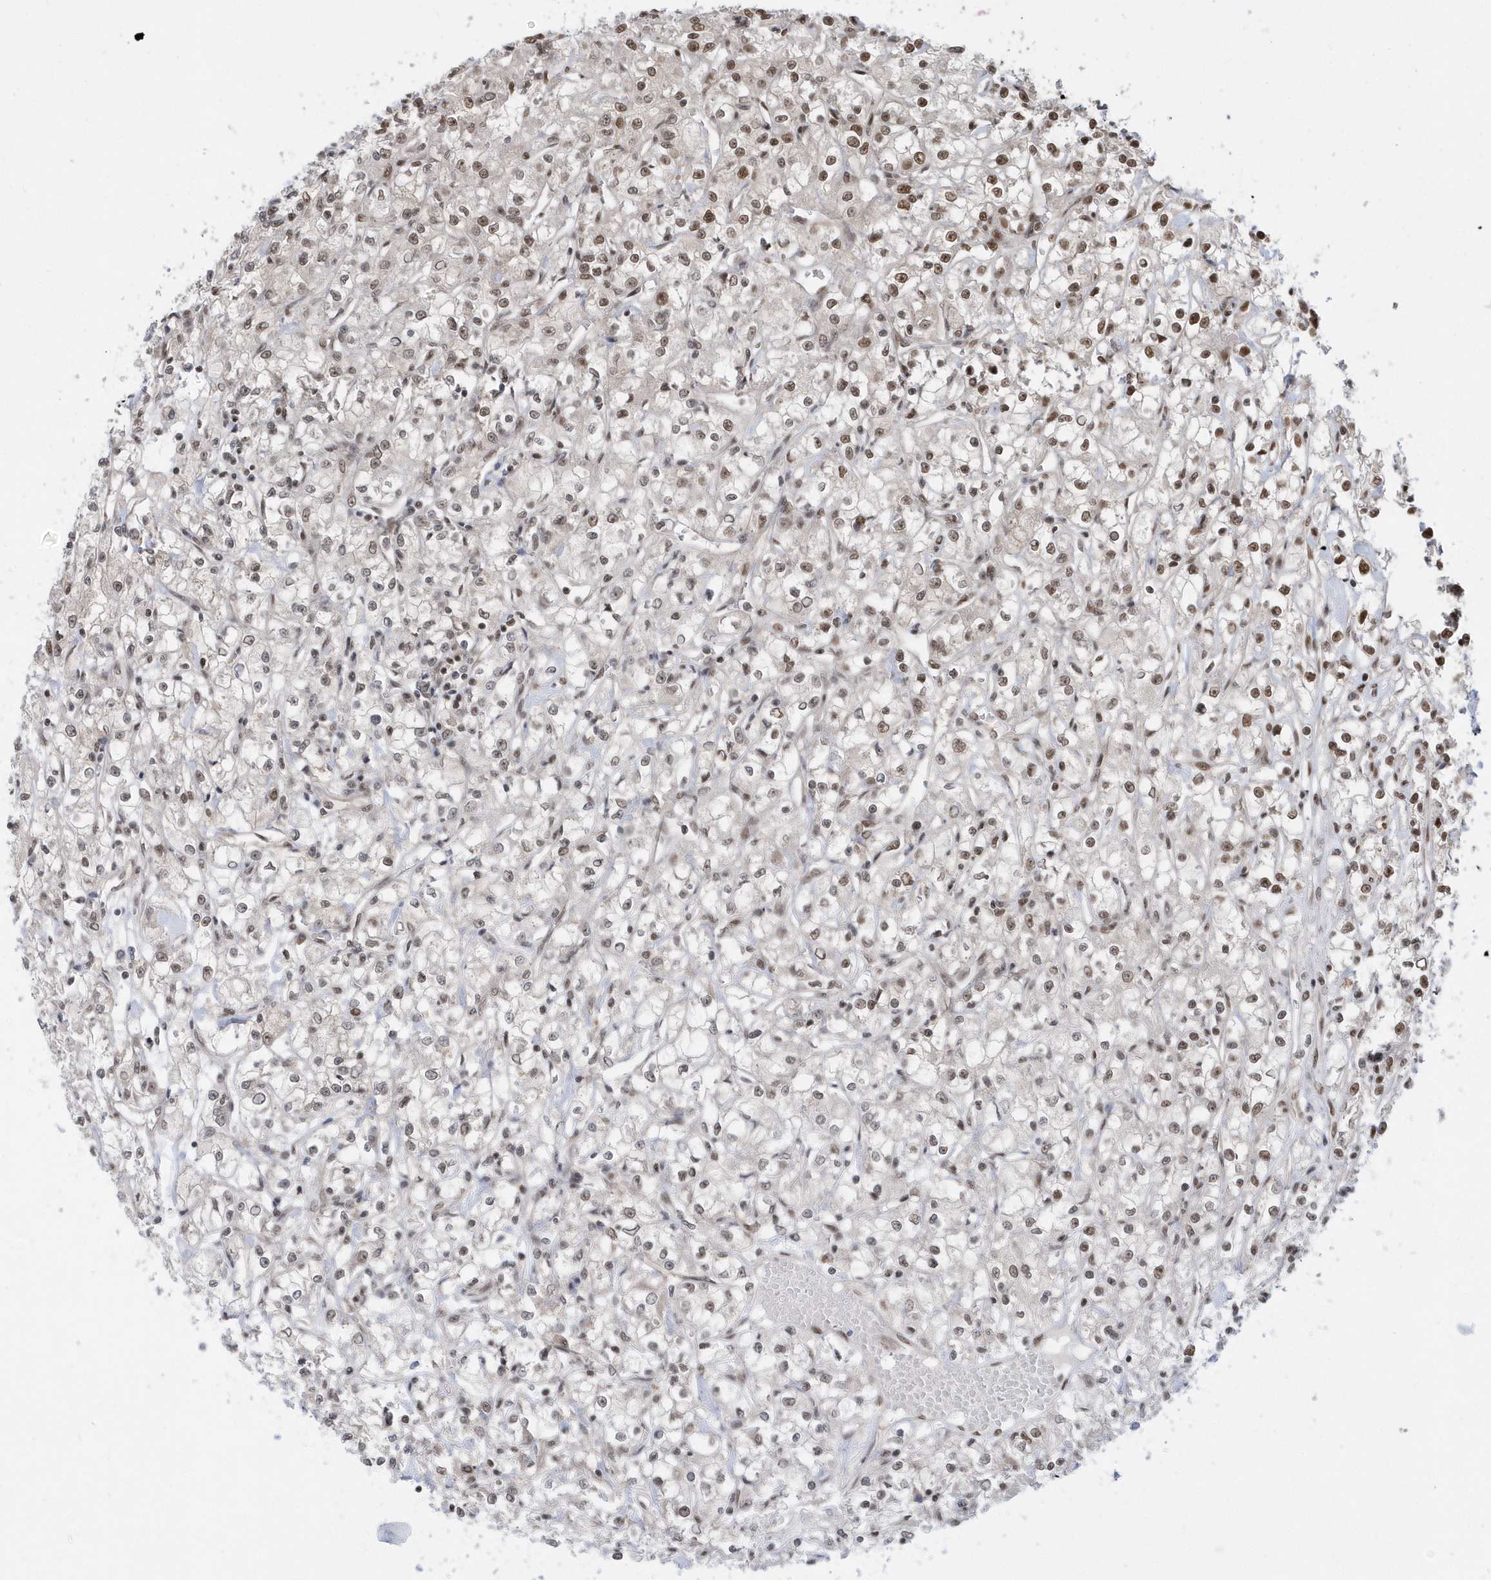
{"staining": {"intensity": "moderate", "quantity": "25%-75%", "location": "nuclear"}, "tissue": "renal cancer", "cell_type": "Tumor cells", "image_type": "cancer", "snomed": [{"axis": "morphology", "description": "Adenocarcinoma, NOS"}, {"axis": "topography", "description": "Kidney"}], "caption": "Protein positivity by IHC exhibits moderate nuclear staining in approximately 25%-75% of tumor cells in adenocarcinoma (renal).", "gene": "SEPHS1", "patient": {"sex": "female", "age": 59}}